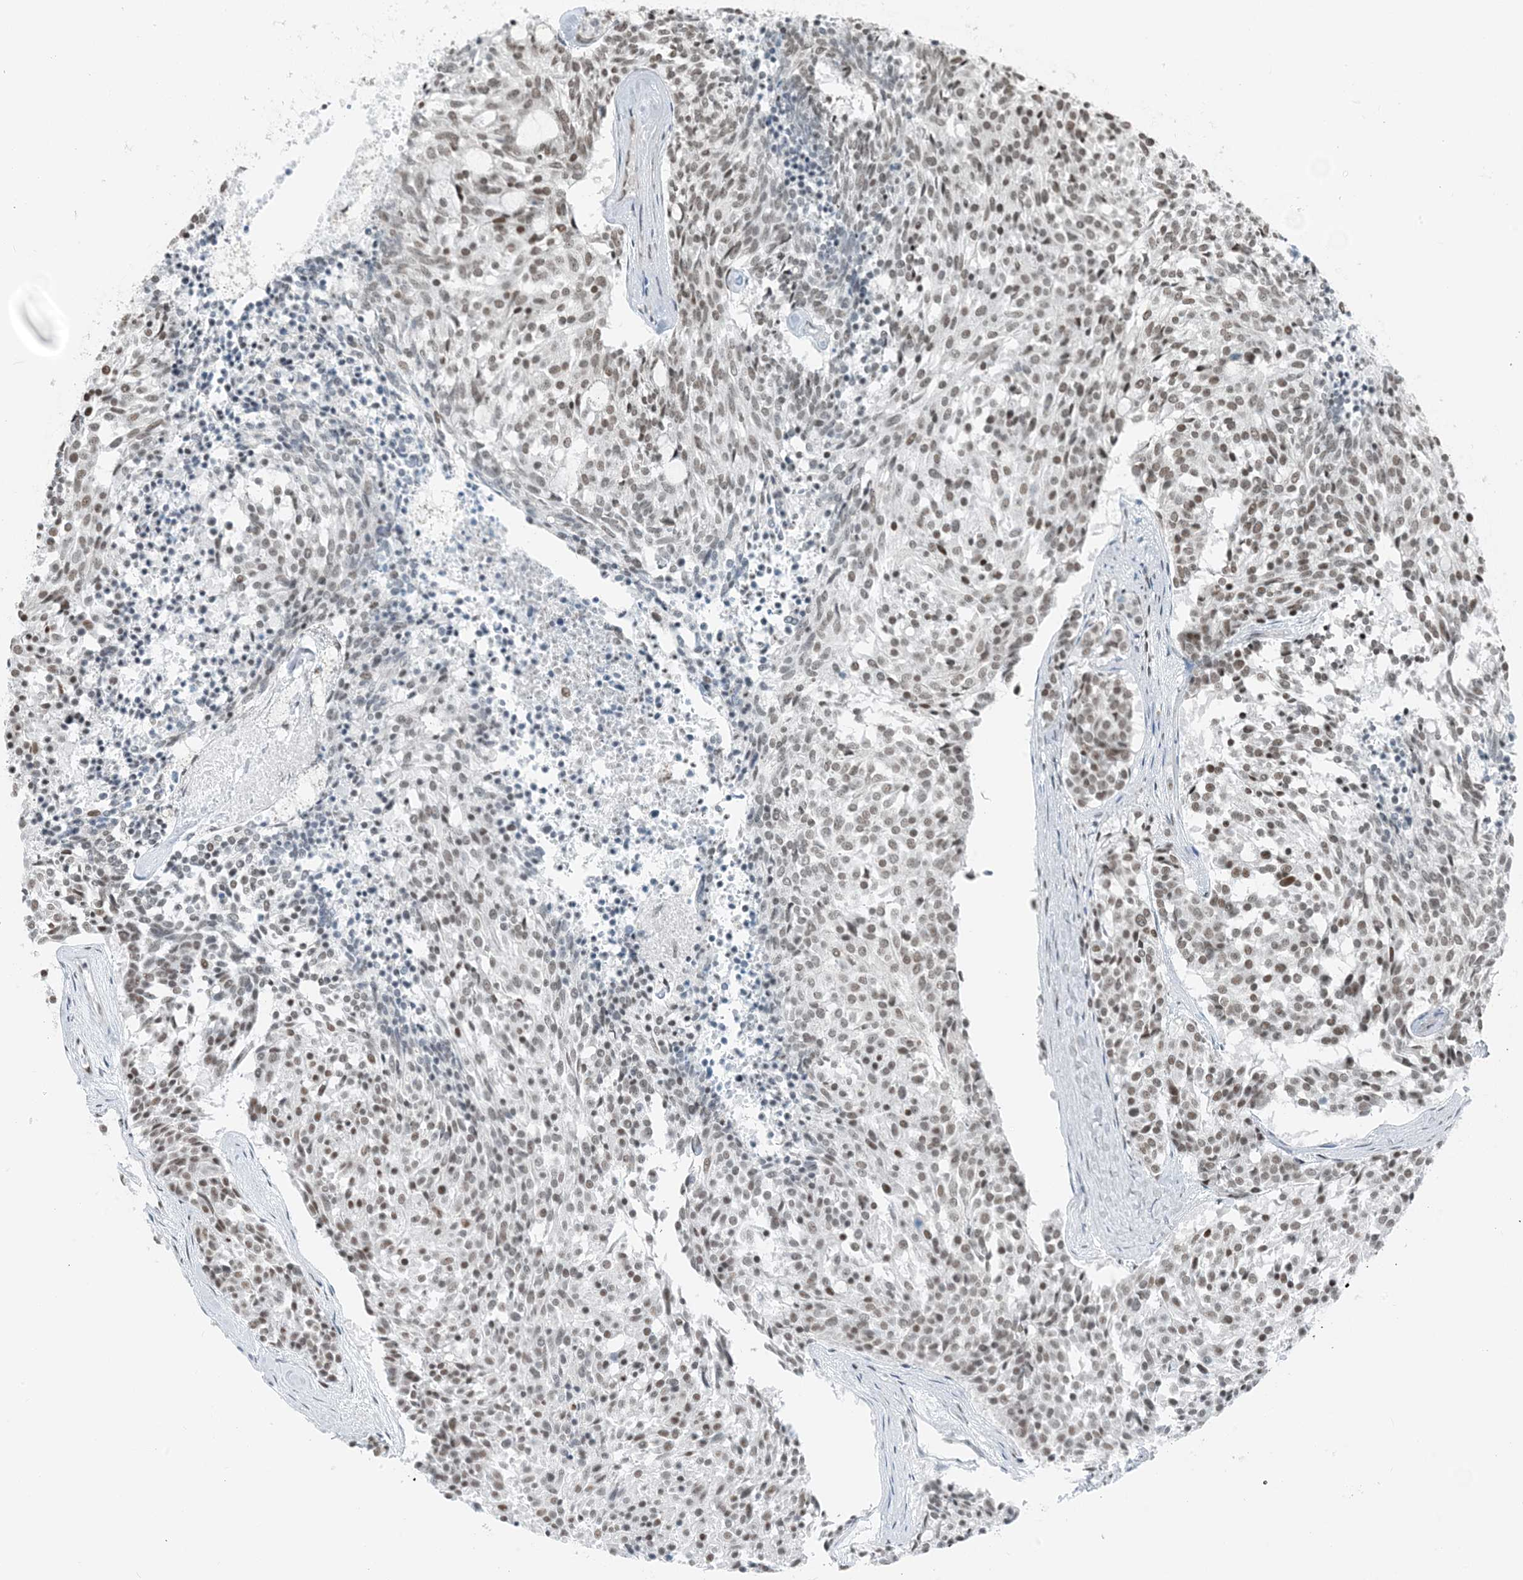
{"staining": {"intensity": "weak", "quantity": "25%-75%", "location": "nuclear"}, "tissue": "carcinoid", "cell_type": "Tumor cells", "image_type": "cancer", "snomed": [{"axis": "morphology", "description": "Carcinoid, malignant, NOS"}, {"axis": "topography", "description": "Pancreas"}], "caption": "Carcinoid (malignant) stained with IHC displays weak nuclear positivity in about 25%-75% of tumor cells.", "gene": "ZNF500", "patient": {"sex": "female", "age": 54}}